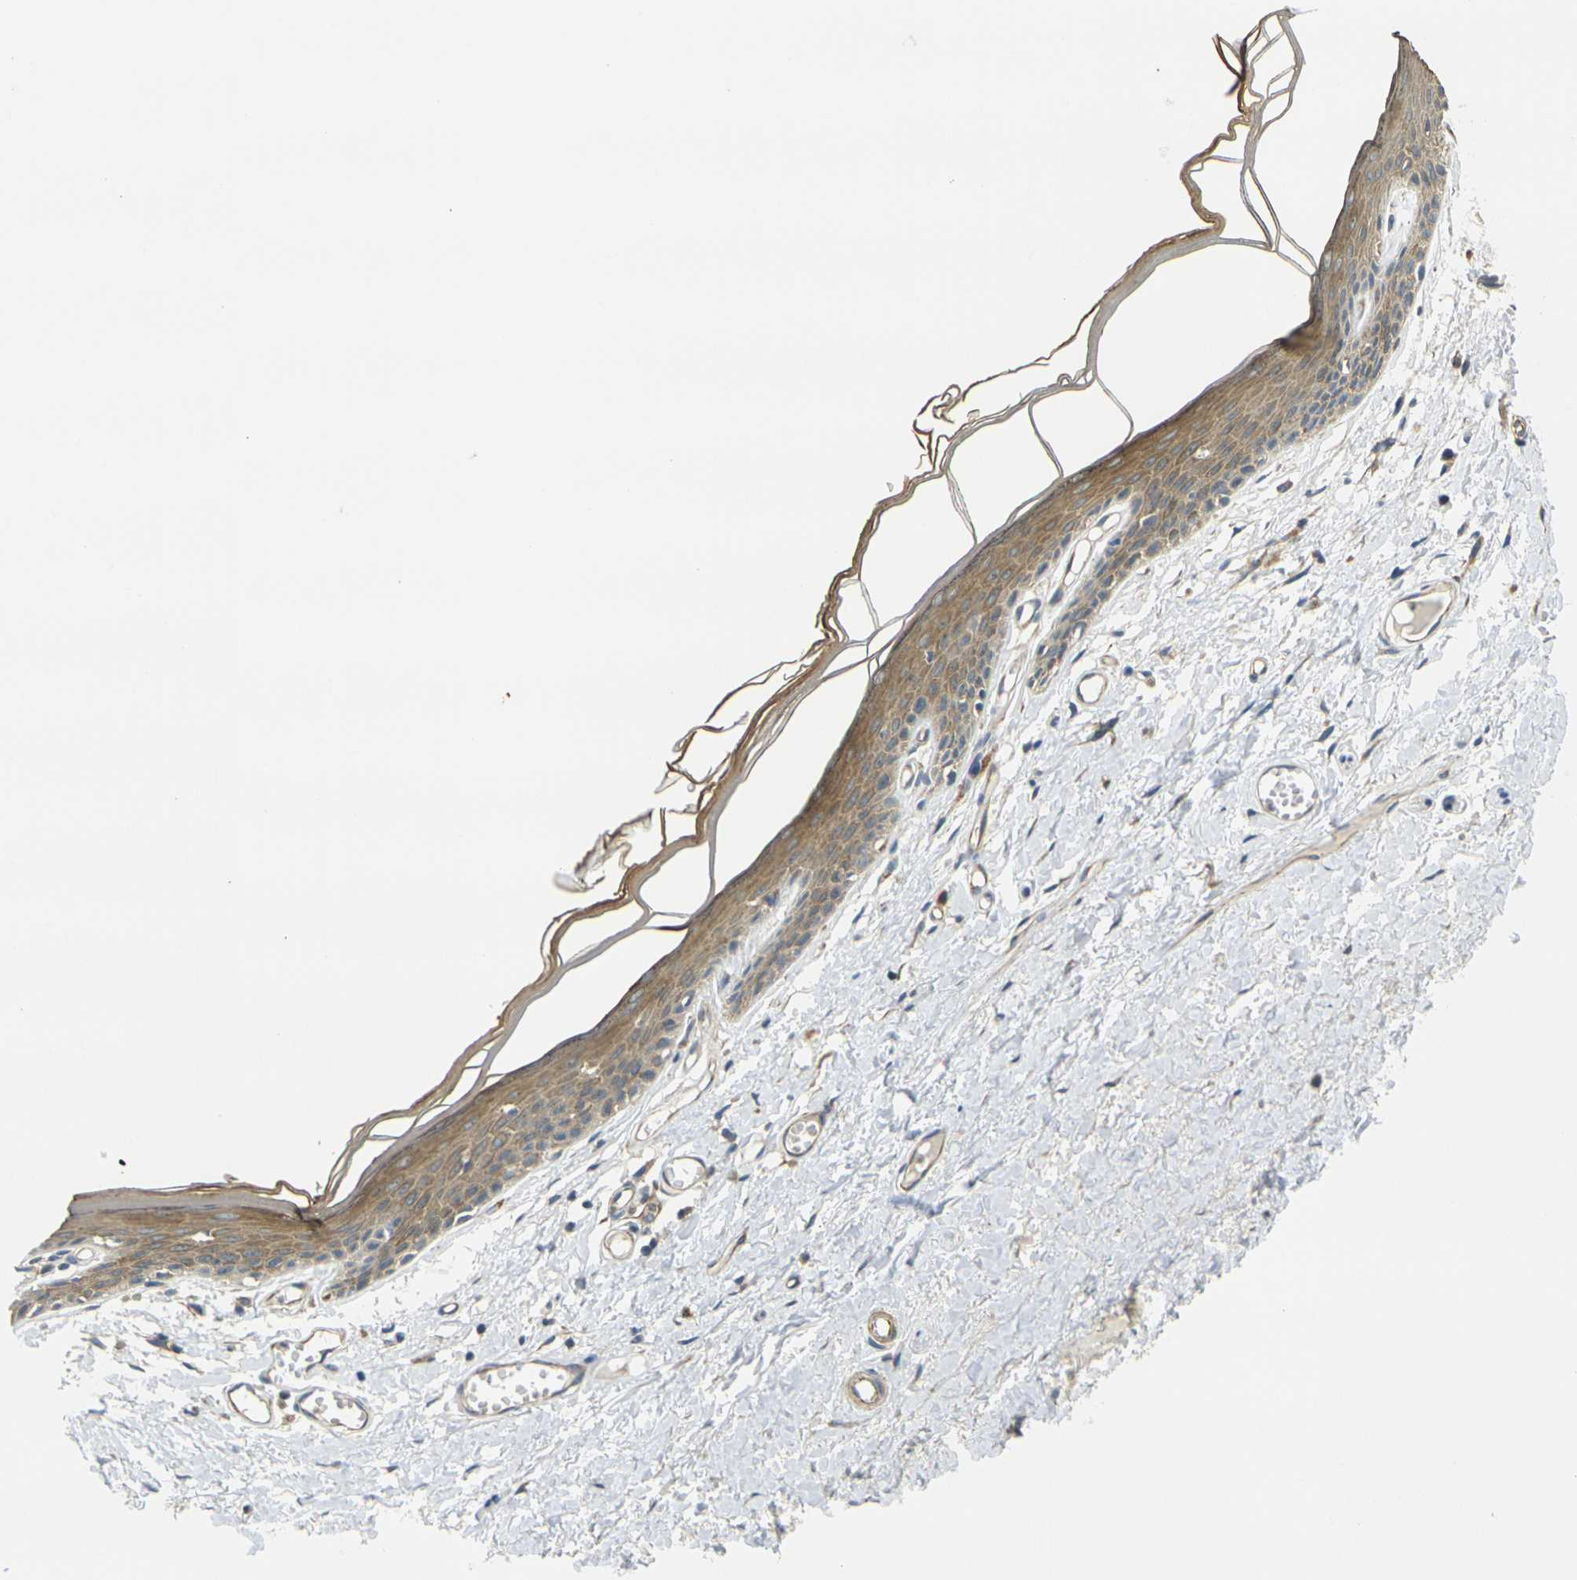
{"staining": {"intensity": "moderate", "quantity": ">75%", "location": "cytoplasmic/membranous"}, "tissue": "skin", "cell_type": "Epidermal cells", "image_type": "normal", "snomed": [{"axis": "morphology", "description": "Normal tissue, NOS"}, {"axis": "topography", "description": "Vulva"}], "caption": "Immunohistochemical staining of unremarkable skin displays medium levels of moderate cytoplasmic/membranous expression in approximately >75% of epidermal cells. Nuclei are stained in blue.", "gene": "MINAR2", "patient": {"sex": "female", "age": 54}}